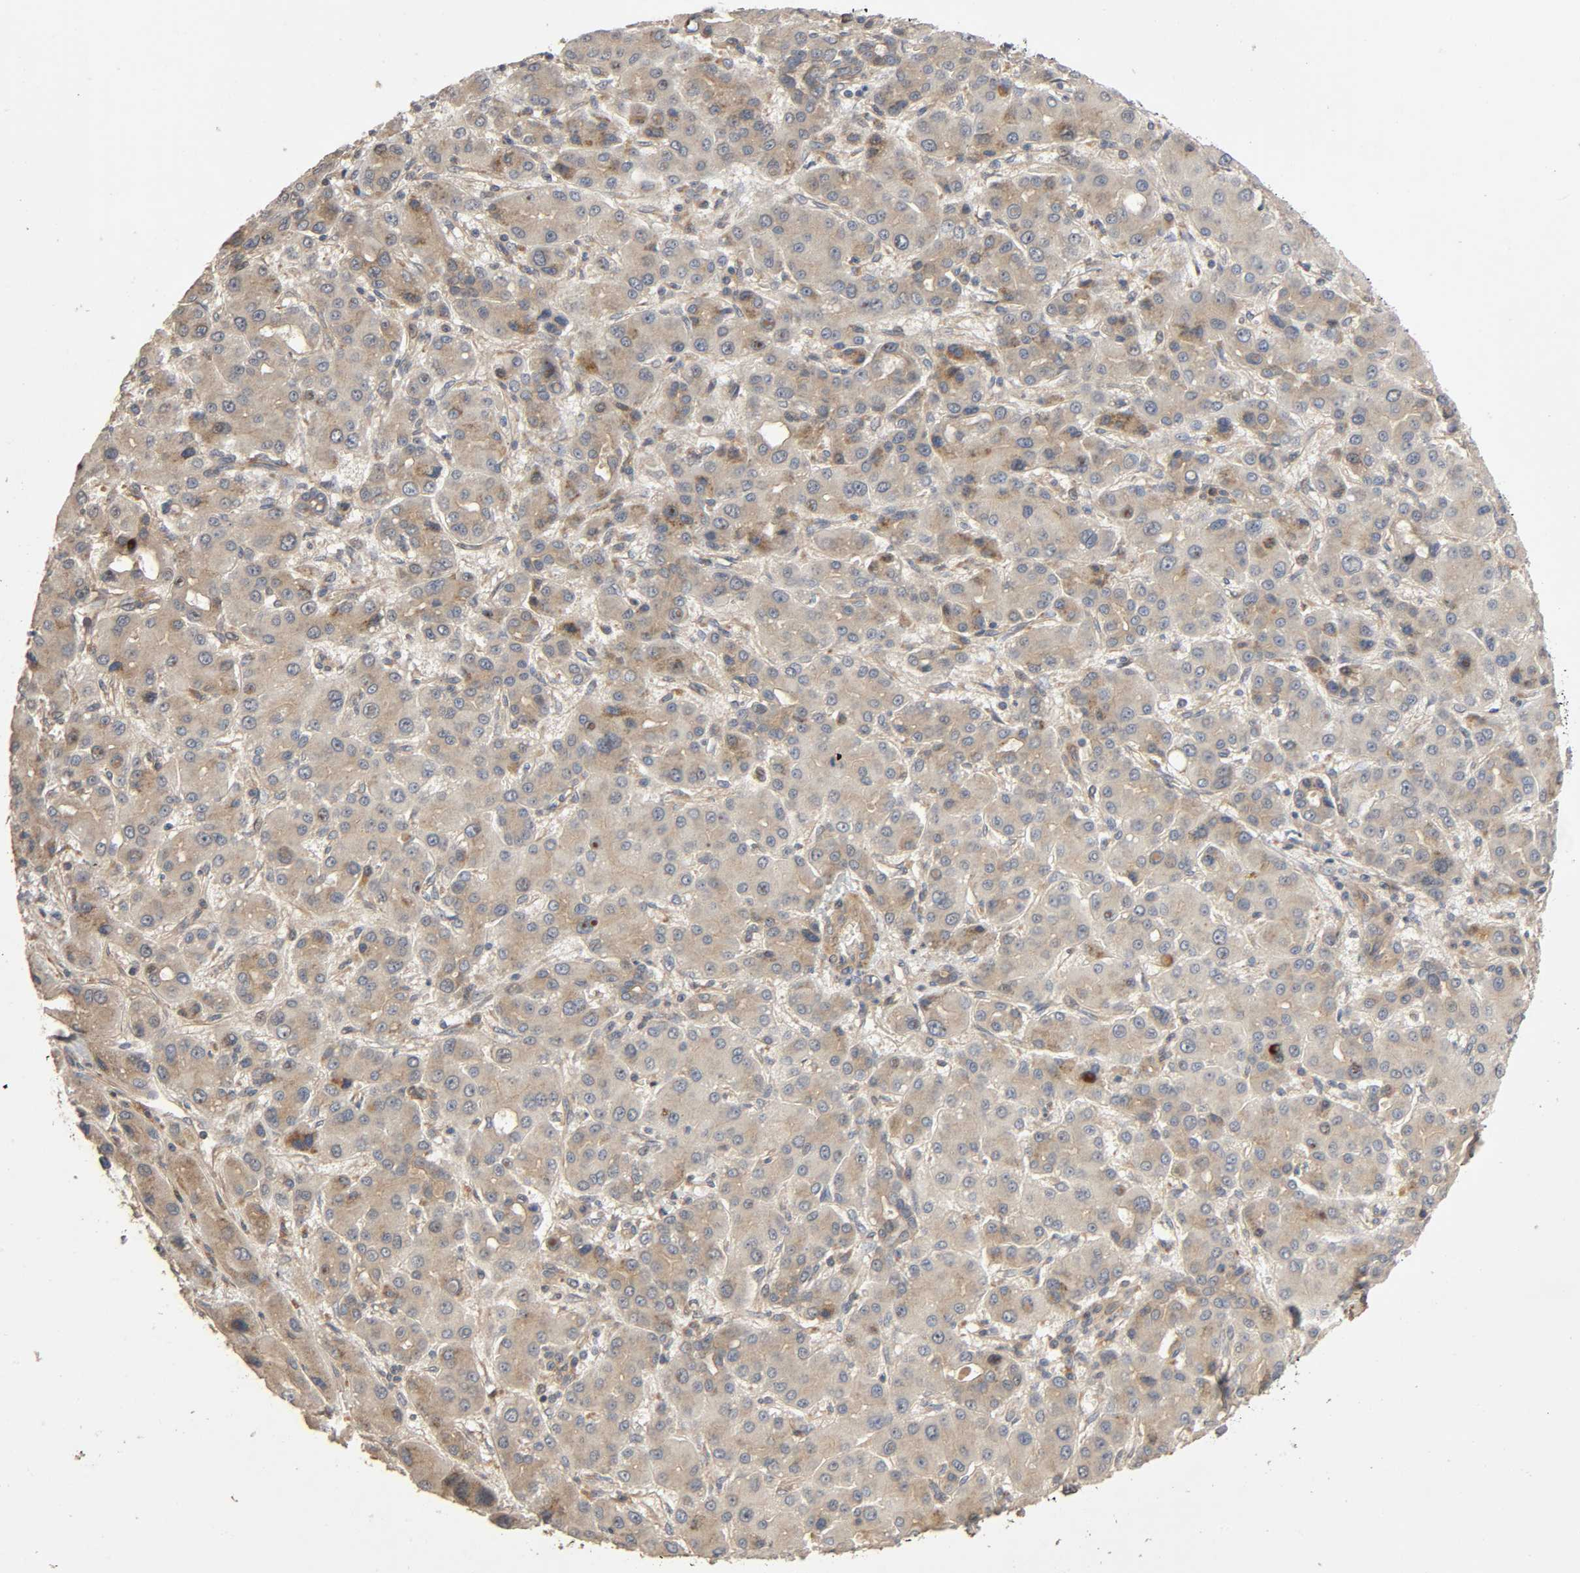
{"staining": {"intensity": "weak", "quantity": "25%-75%", "location": "cytoplasmic/membranous"}, "tissue": "liver cancer", "cell_type": "Tumor cells", "image_type": "cancer", "snomed": [{"axis": "morphology", "description": "Carcinoma, Hepatocellular, NOS"}, {"axis": "topography", "description": "Liver"}], "caption": "Liver cancer stained with immunohistochemistry (IHC) reveals weak cytoplasmic/membranous staining in approximately 25%-75% of tumor cells.", "gene": "SGSM1", "patient": {"sex": "male", "age": 55}}